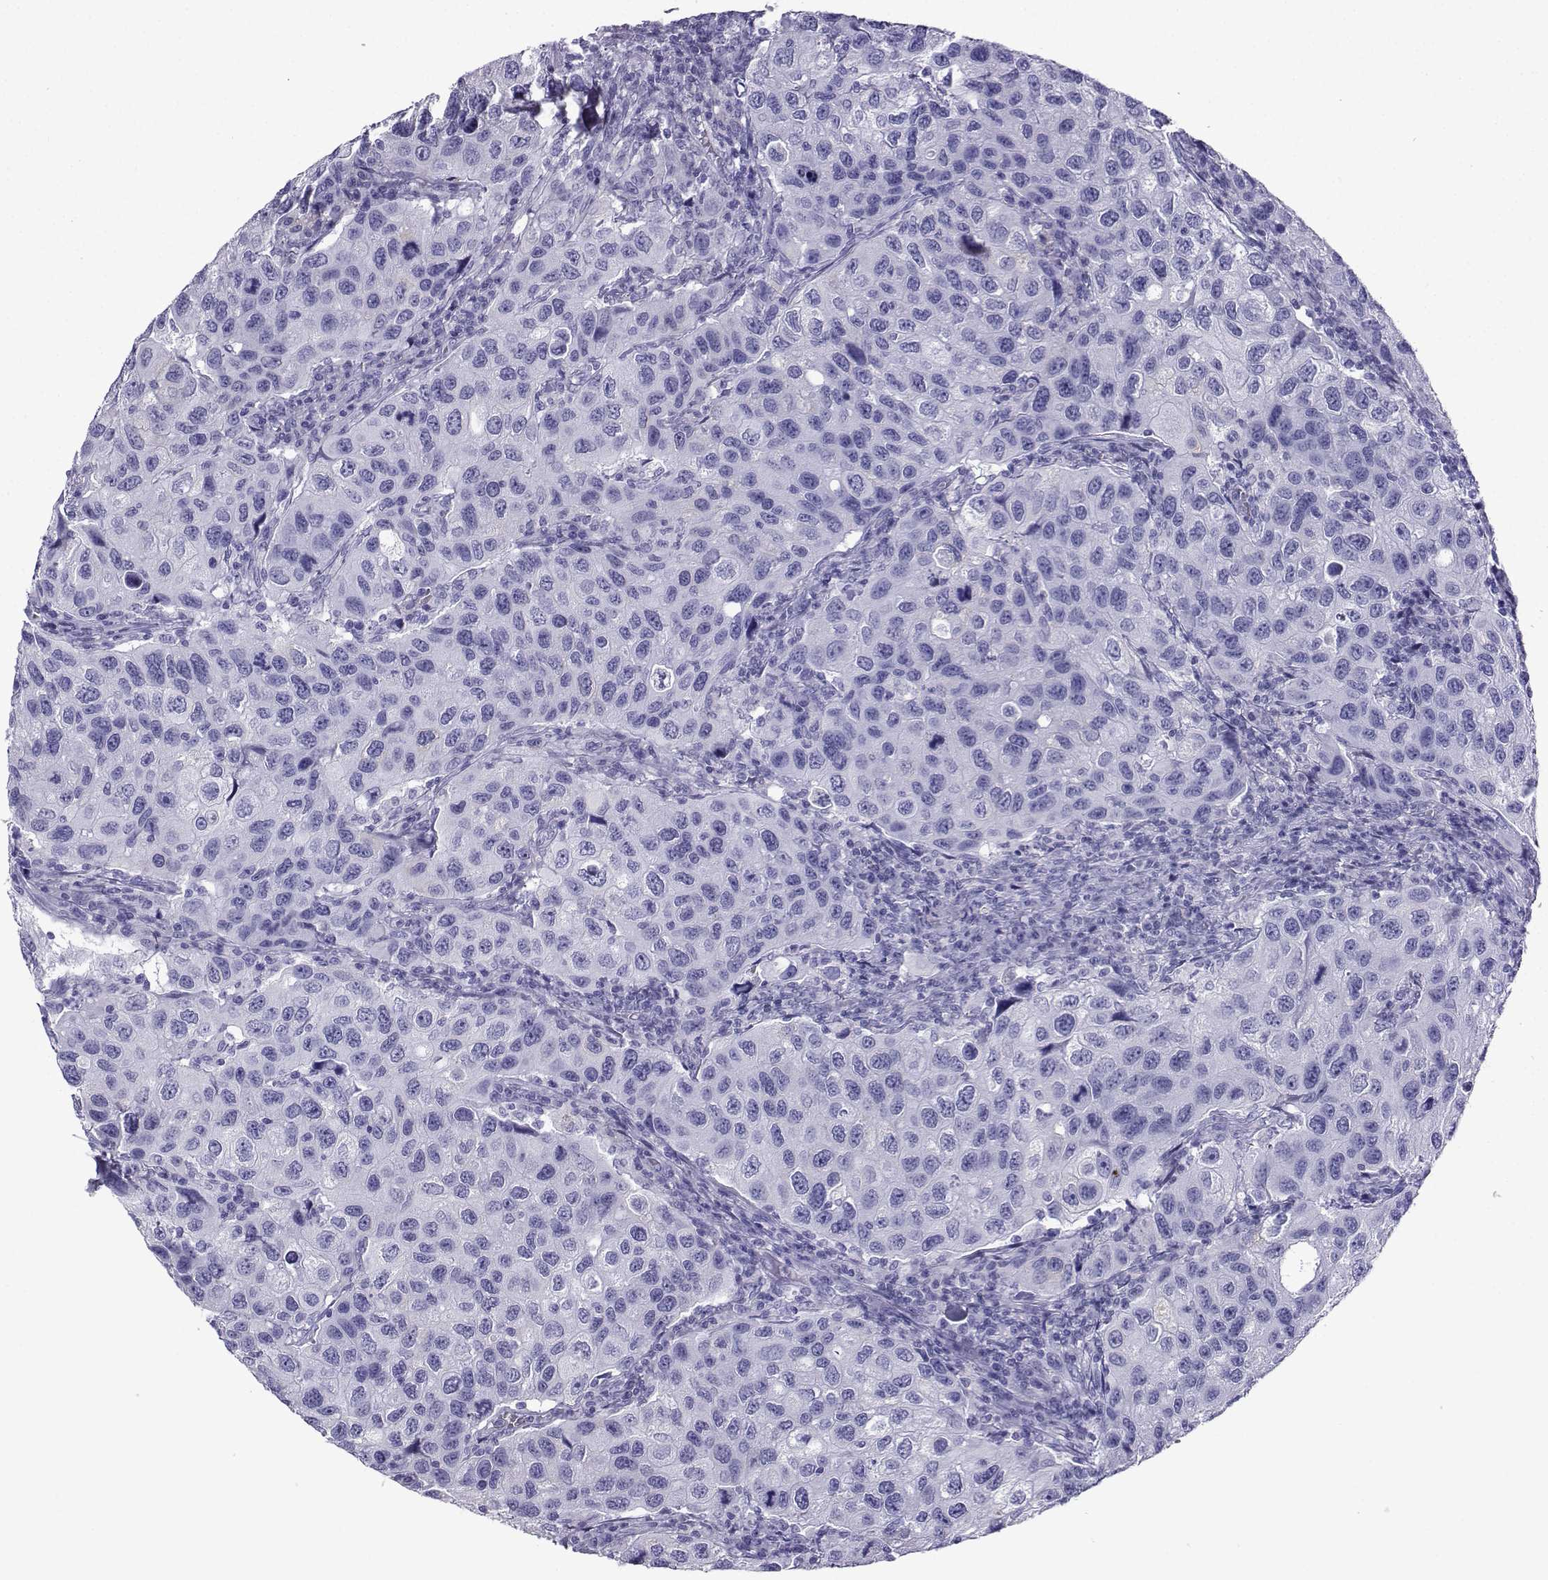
{"staining": {"intensity": "negative", "quantity": "none", "location": "none"}, "tissue": "urothelial cancer", "cell_type": "Tumor cells", "image_type": "cancer", "snomed": [{"axis": "morphology", "description": "Urothelial carcinoma, High grade"}, {"axis": "topography", "description": "Urinary bladder"}], "caption": "Photomicrograph shows no significant protein expression in tumor cells of urothelial cancer.", "gene": "CD109", "patient": {"sex": "male", "age": 79}}